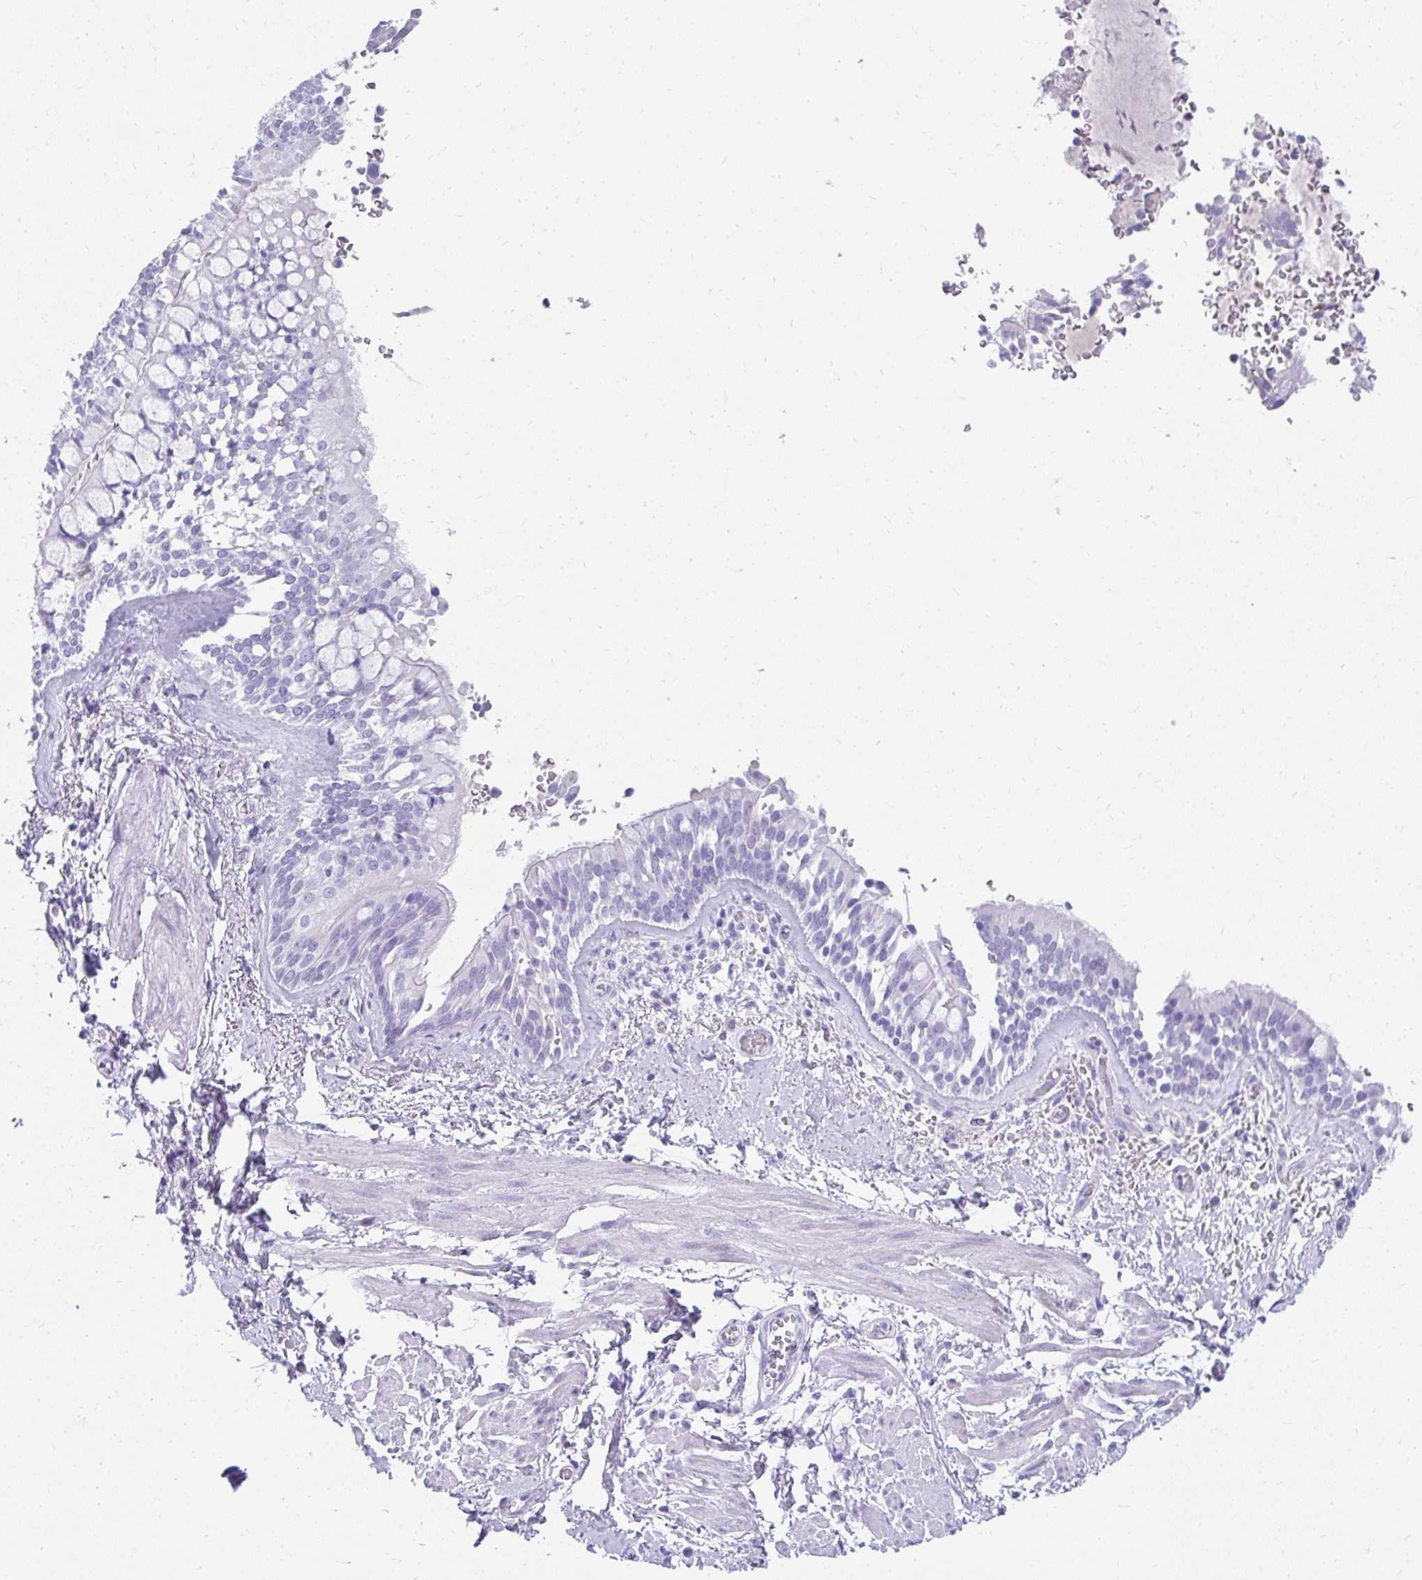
{"staining": {"intensity": "negative", "quantity": "none", "location": "none"}, "tissue": "adipose tissue", "cell_type": "Adipocytes", "image_type": "normal", "snomed": [{"axis": "morphology", "description": "Normal tissue, NOS"}, {"axis": "morphology", "description": "Degeneration, NOS"}, {"axis": "topography", "description": "Cartilage tissue"}, {"axis": "topography", "description": "Lung"}], "caption": "Immunohistochemical staining of unremarkable human adipose tissue displays no significant staining in adipocytes.", "gene": "TNNT1", "patient": {"sex": "female", "age": 61}}